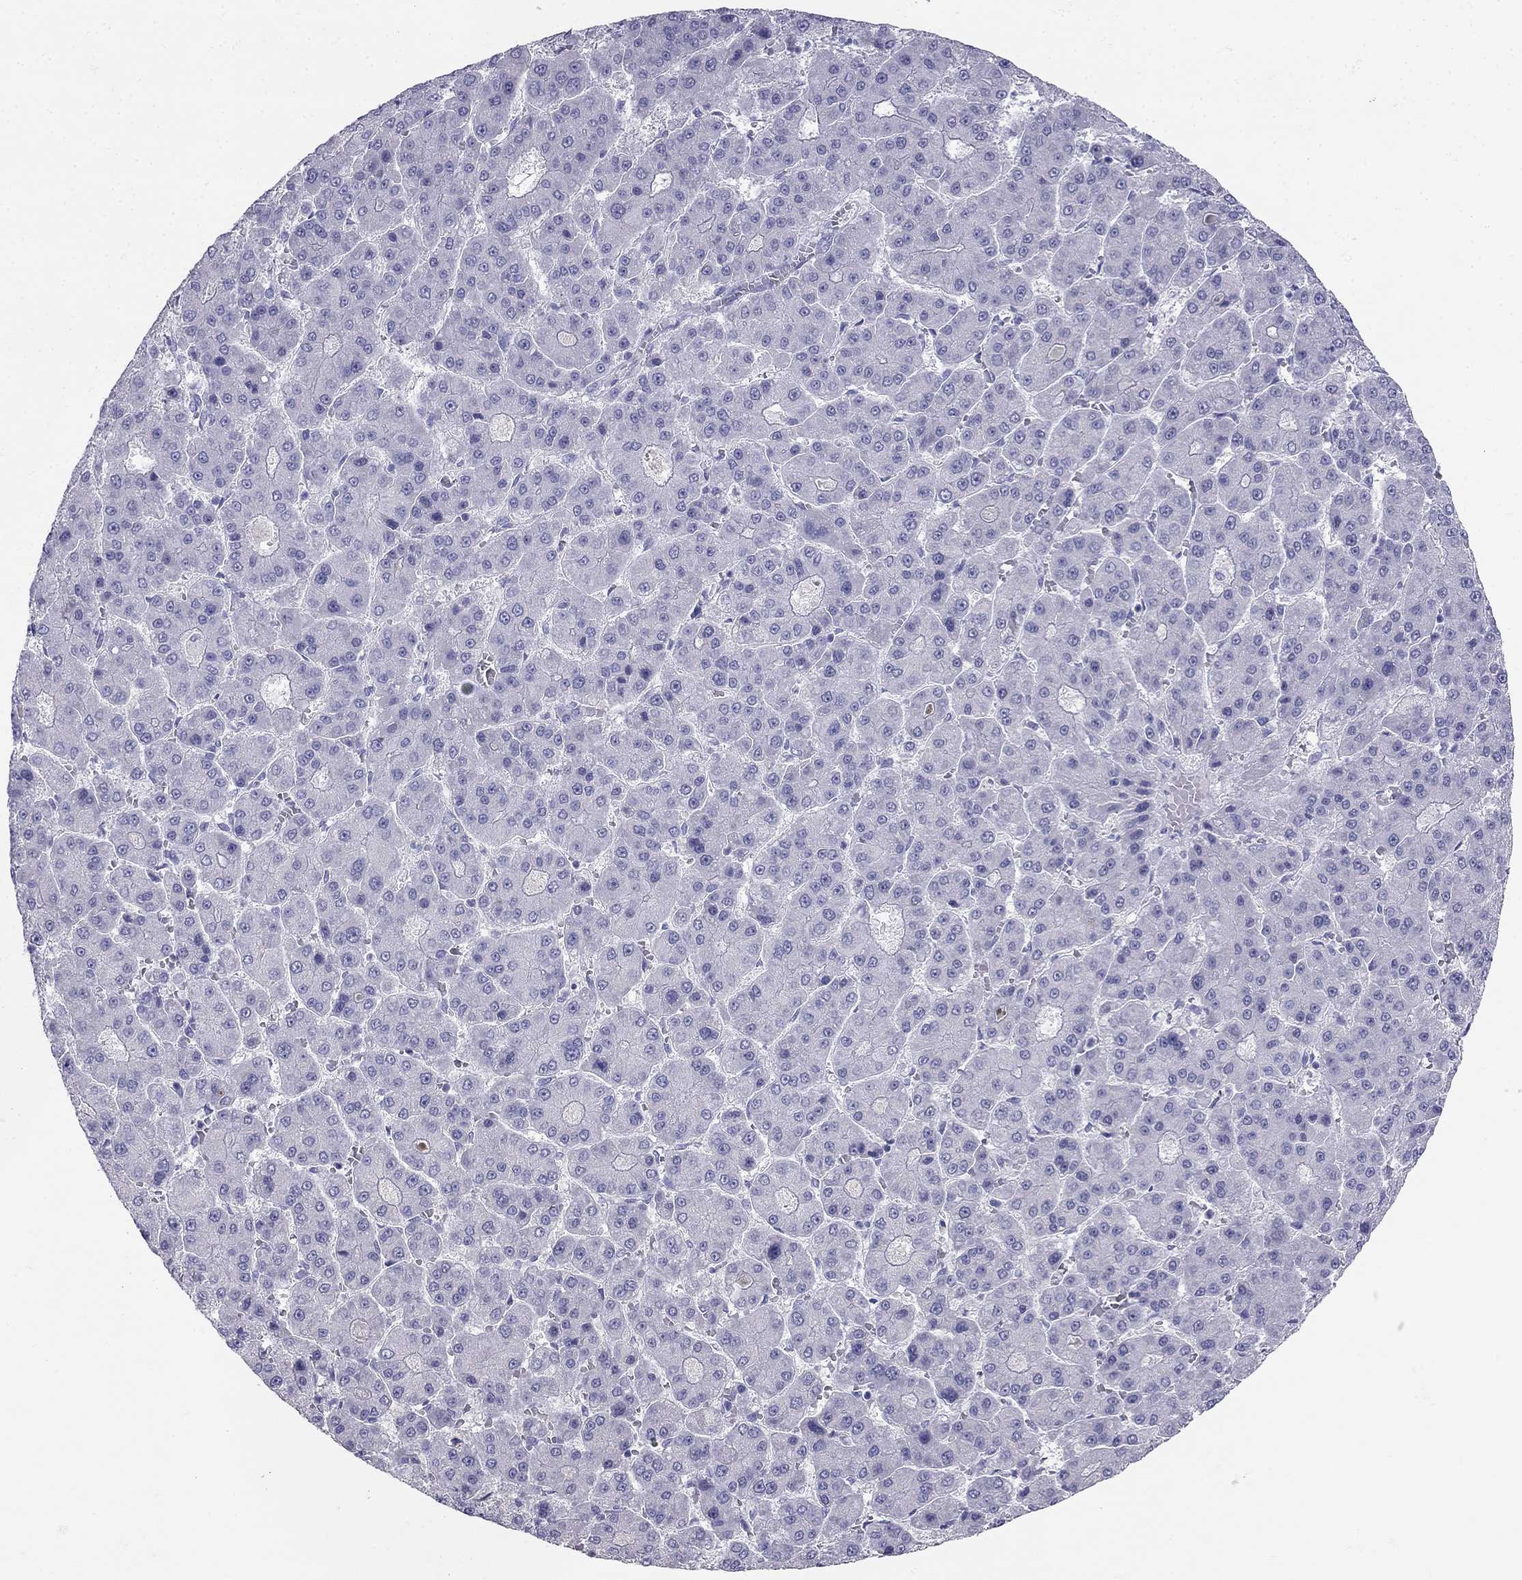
{"staining": {"intensity": "negative", "quantity": "none", "location": "none"}, "tissue": "liver cancer", "cell_type": "Tumor cells", "image_type": "cancer", "snomed": [{"axis": "morphology", "description": "Carcinoma, Hepatocellular, NOS"}, {"axis": "topography", "description": "Liver"}], "caption": "A micrograph of liver hepatocellular carcinoma stained for a protein shows no brown staining in tumor cells.", "gene": "RFLNA", "patient": {"sex": "male", "age": 70}}